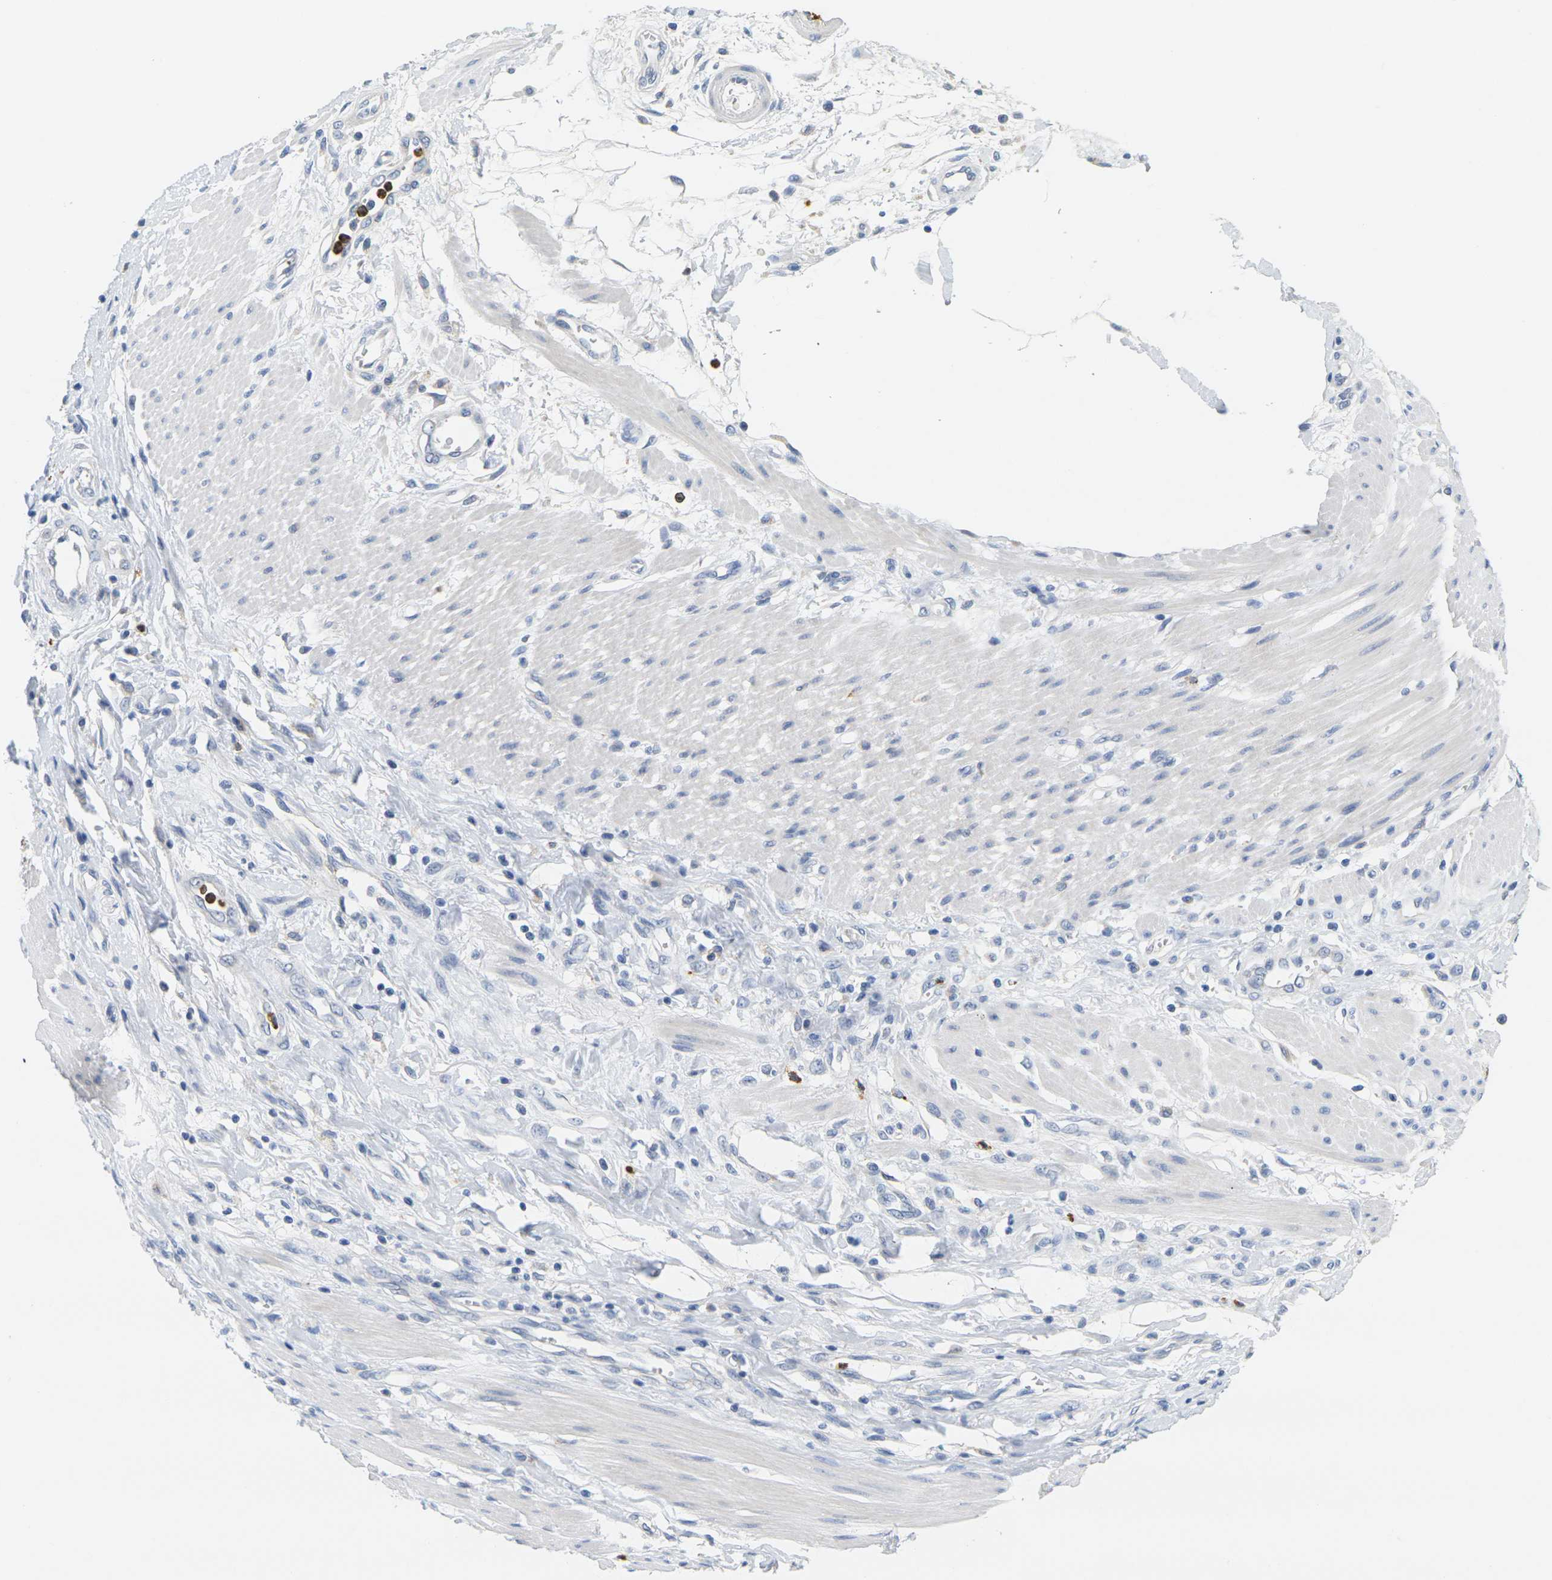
{"staining": {"intensity": "negative", "quantity": "none", "location": "none"}, "tissue": "pancreatic cancer", "cell_type": "Tumor cells", "image_type": "cancer", "snomed": [{"axis": "morphology", "description": "Adenocarcinoma, NOS"}, {"axis": "topography", "description": "Pancreas"}], "caption": "Photomicrograph shows no protein positivity in tumor cells of adenocarcinoma (pancreatic) tissue.", "gene": "KLK5", "patient": {"sex": "female", "age": 75}}